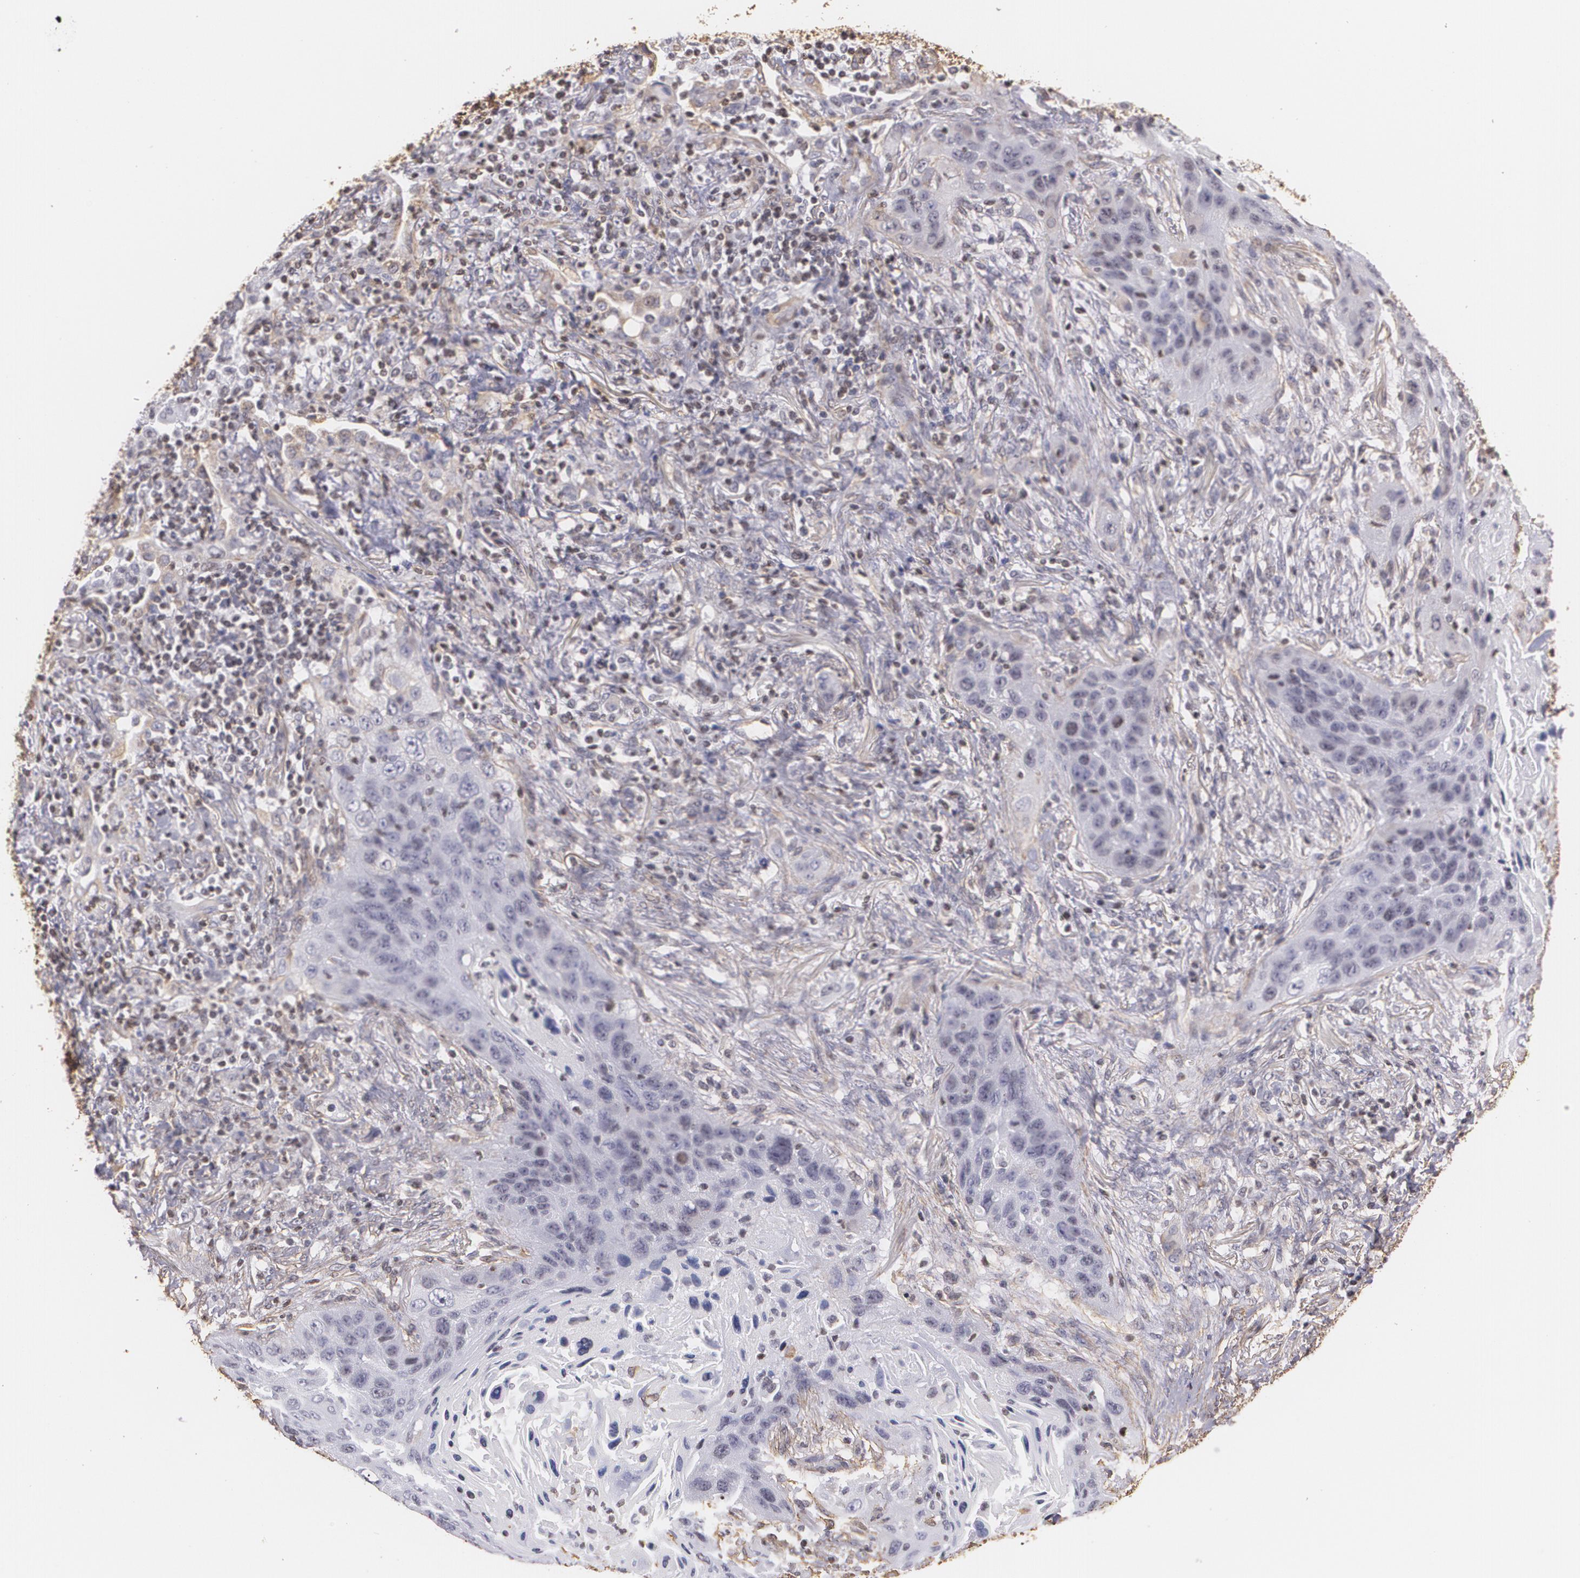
{"staining": {"intensity": "moderate", "quantity": "<25%", "location": "nuclear"}, "tissue": "lung cancer", "cell_type": "Tumor cells", "image_type": "cancer", "snomed": [{"axis": "morphology", "description": "Squamous cell carcinoma, NOS"}, {"axis": "topography", "description": "Lung"}], "caption": "High-magnification brightfield microscopy of lung cancer stained with DAB (3,3'-diaminobenzidine) (brown) and counterstained with hematoxylin (blue). tumor cells exhibit moderate nuclear expression is present in approximately<25% of cells. The protein of interest is stained brown, and the nuclei are stained in blue (DAB (3,3'-diaminobenzidine) IHC with brightfield microscopy, high magnification).", "gene": "VAMP1", "patient": {"sex": "female", "age": 67}}